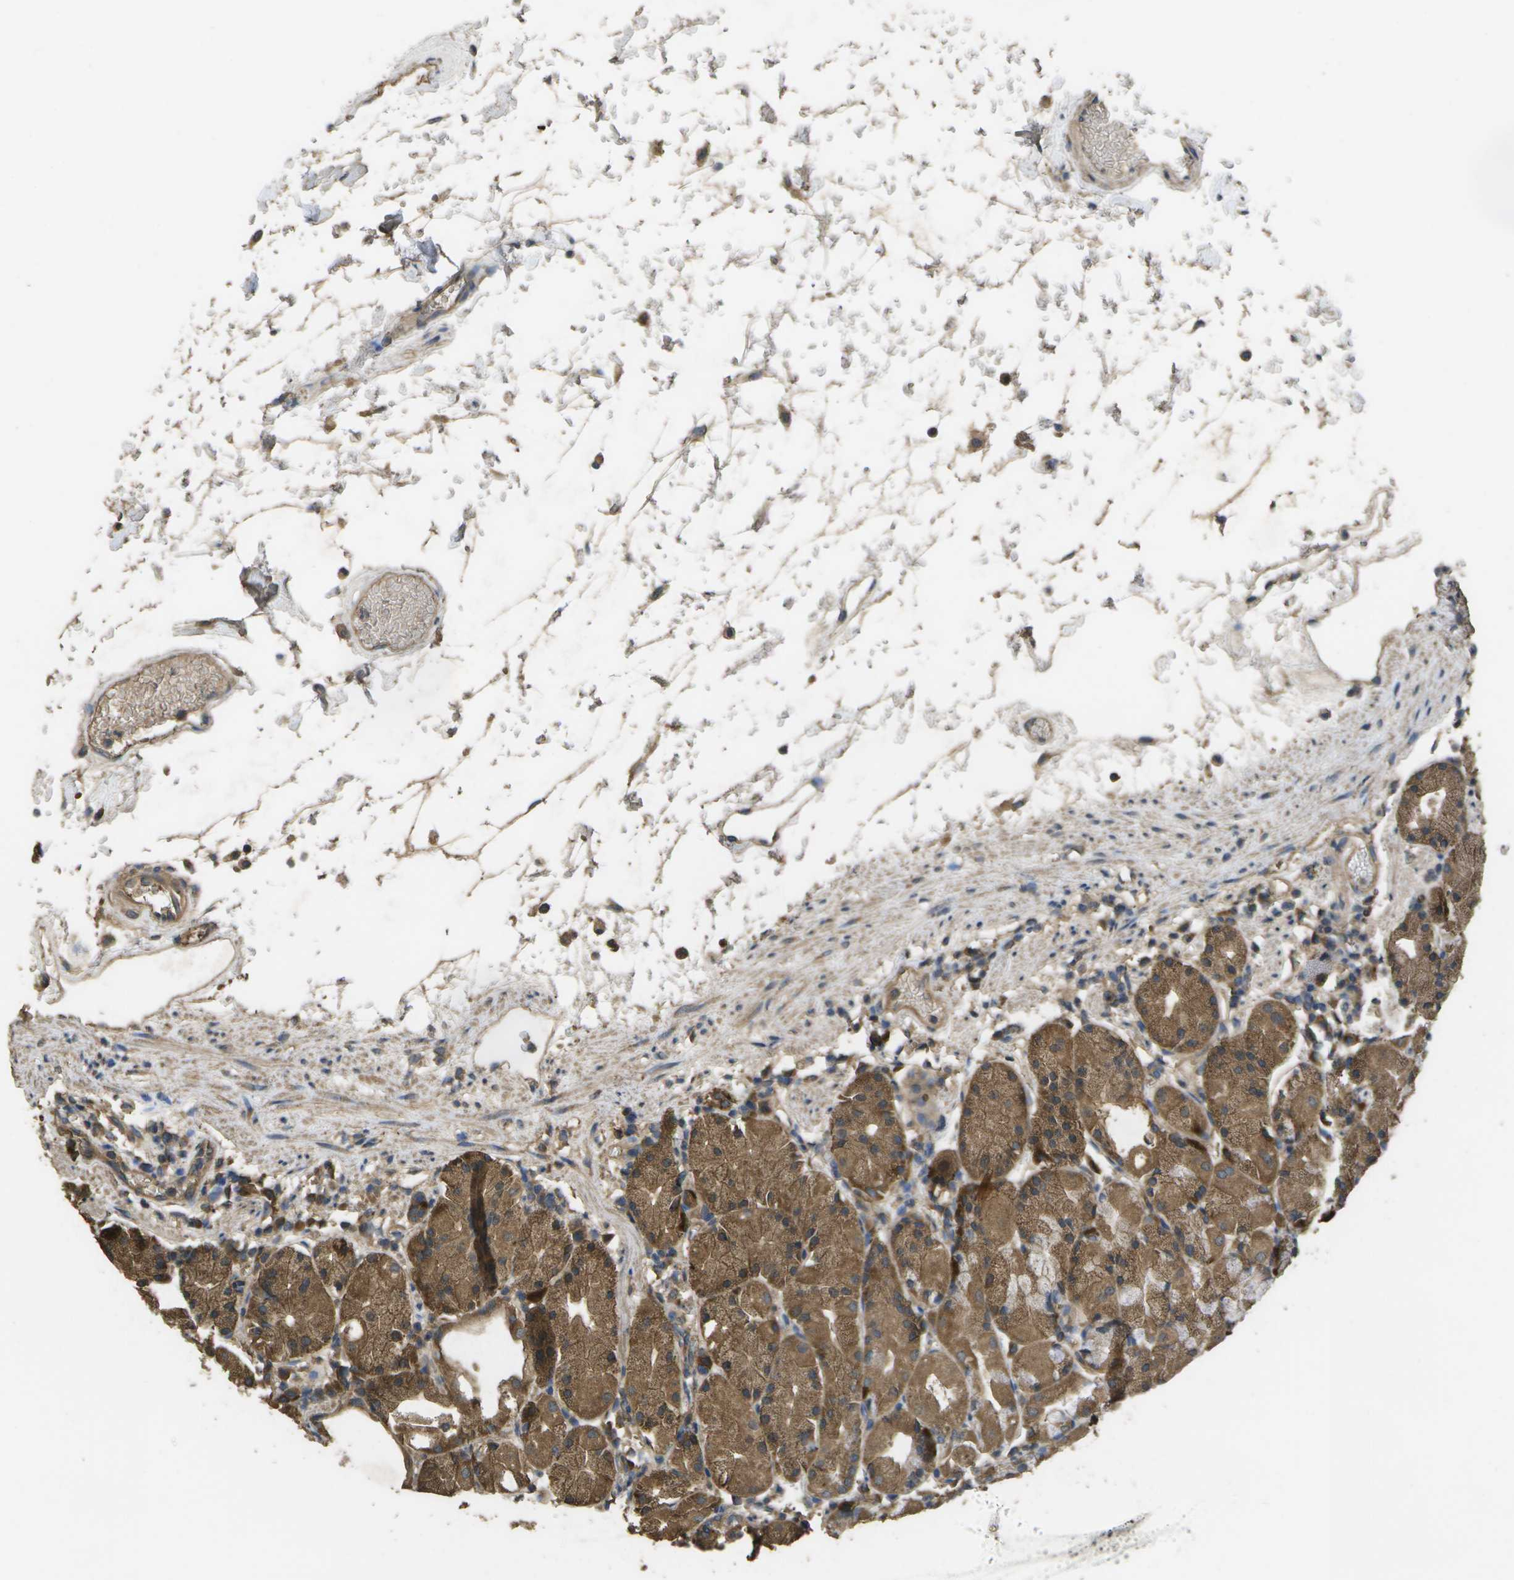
{"staining": {"intensity": "moderate", "quantity": ">75%", "location": "cytoplasmic/membranous"}, "tissue": "stomach", "cell_type": "Glandular cells", "image_type": "normal", "snomed": [{"axis": "morphology", "description": "Normal tissue, NOS"}, {"axis": "topography", "description": "Stomach"}, {"axis": "topography", "description": "Stomach, lower"}], "caption": "High-magnification brightfield microscopy of benign stomach stained with DAB (brown) and counterstained with hematoxylin (blue). glandular cells exhibit moderate cytoplasmic/membranous positivity is seen in about>75% of cells.", "gene": "SACS", "patient": {"sex": "female", "age": 75}}